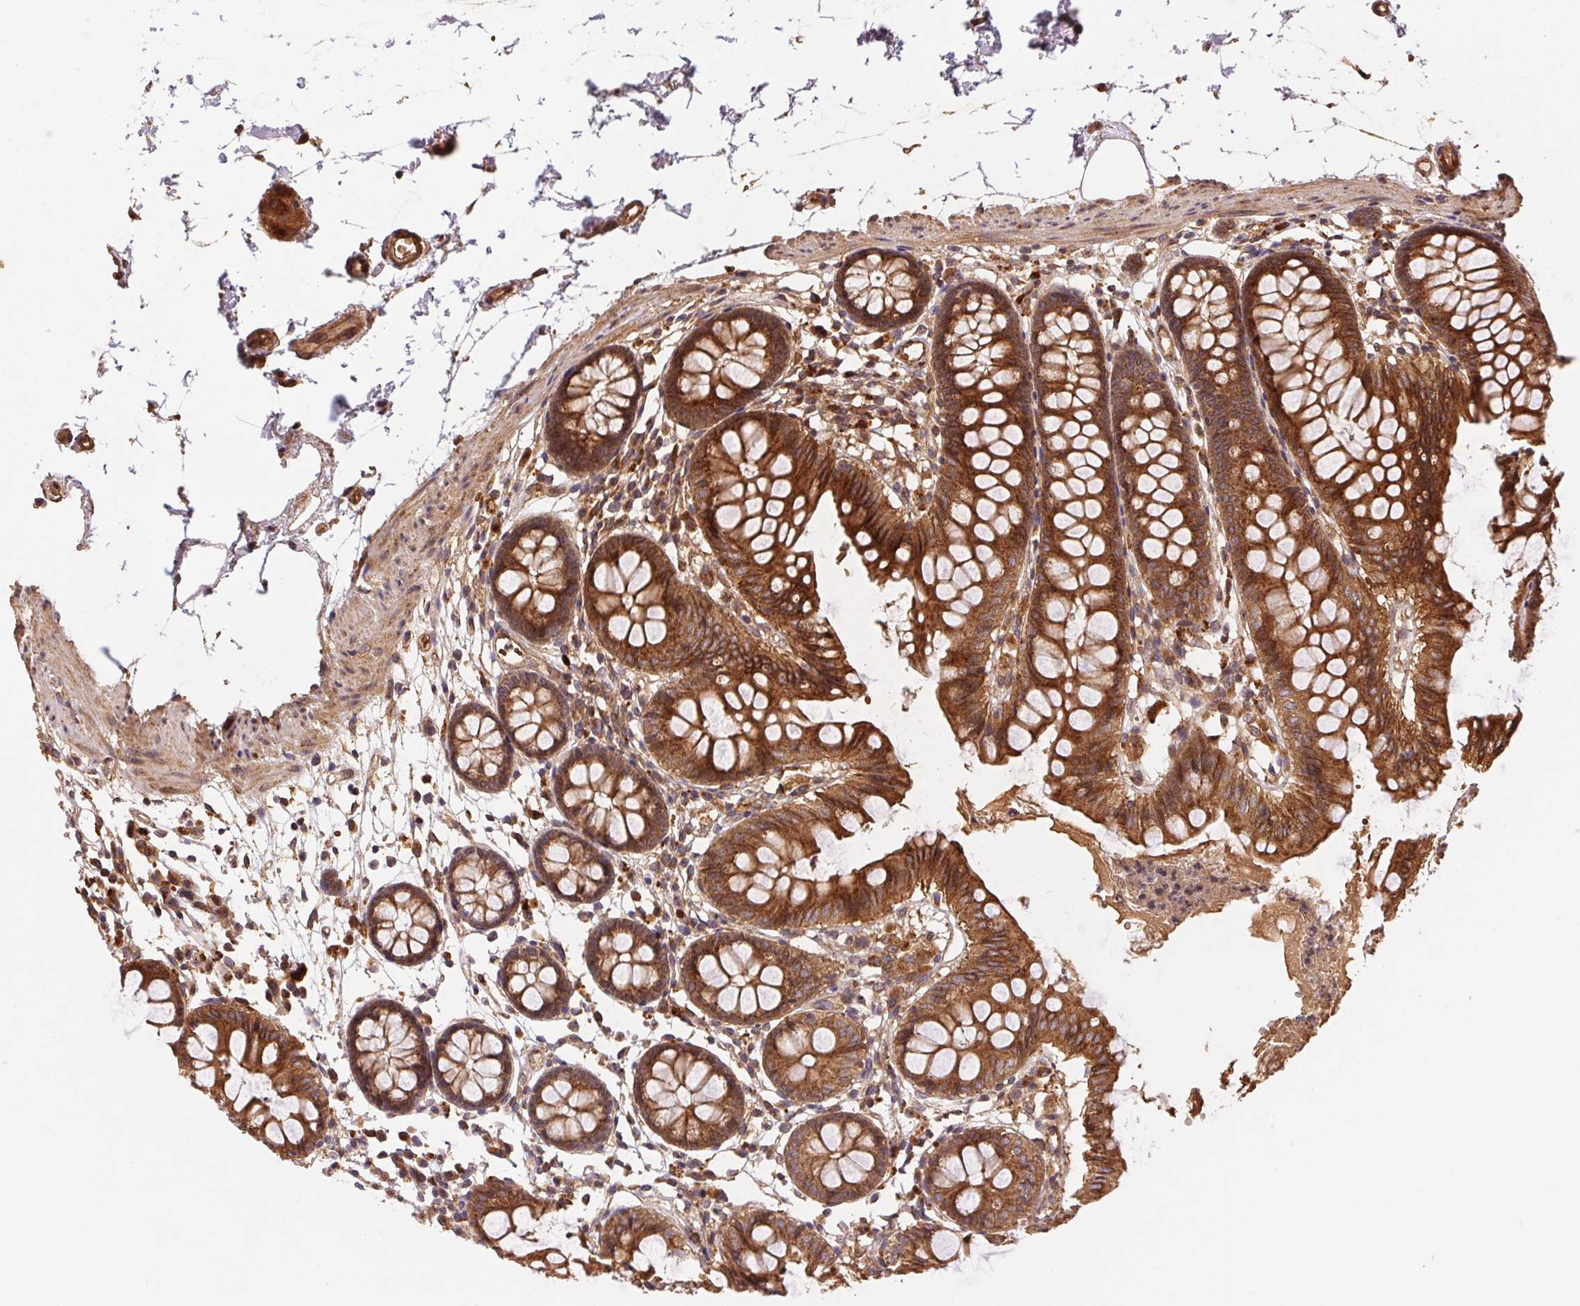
{"staining": {"intensity": "strong", "quantity": ">75%", "location": "cytoplasmic/membranous"}, "tissue": "colon", "cell_type": "Endothelial cells", "image_type": "normal", "snomed": [{"axis": "morphology", "description": "Normal tissue, NOS"}, {"axis": "topography", "description": "Colon"}], "caption": "This is a micrograph of IHC staining of benign colon, which shows strong expression in the cytoplasmic/membranous of endothelial cells.", "gene": "USE1", "patient": {"sex": "female", "age": 84}}